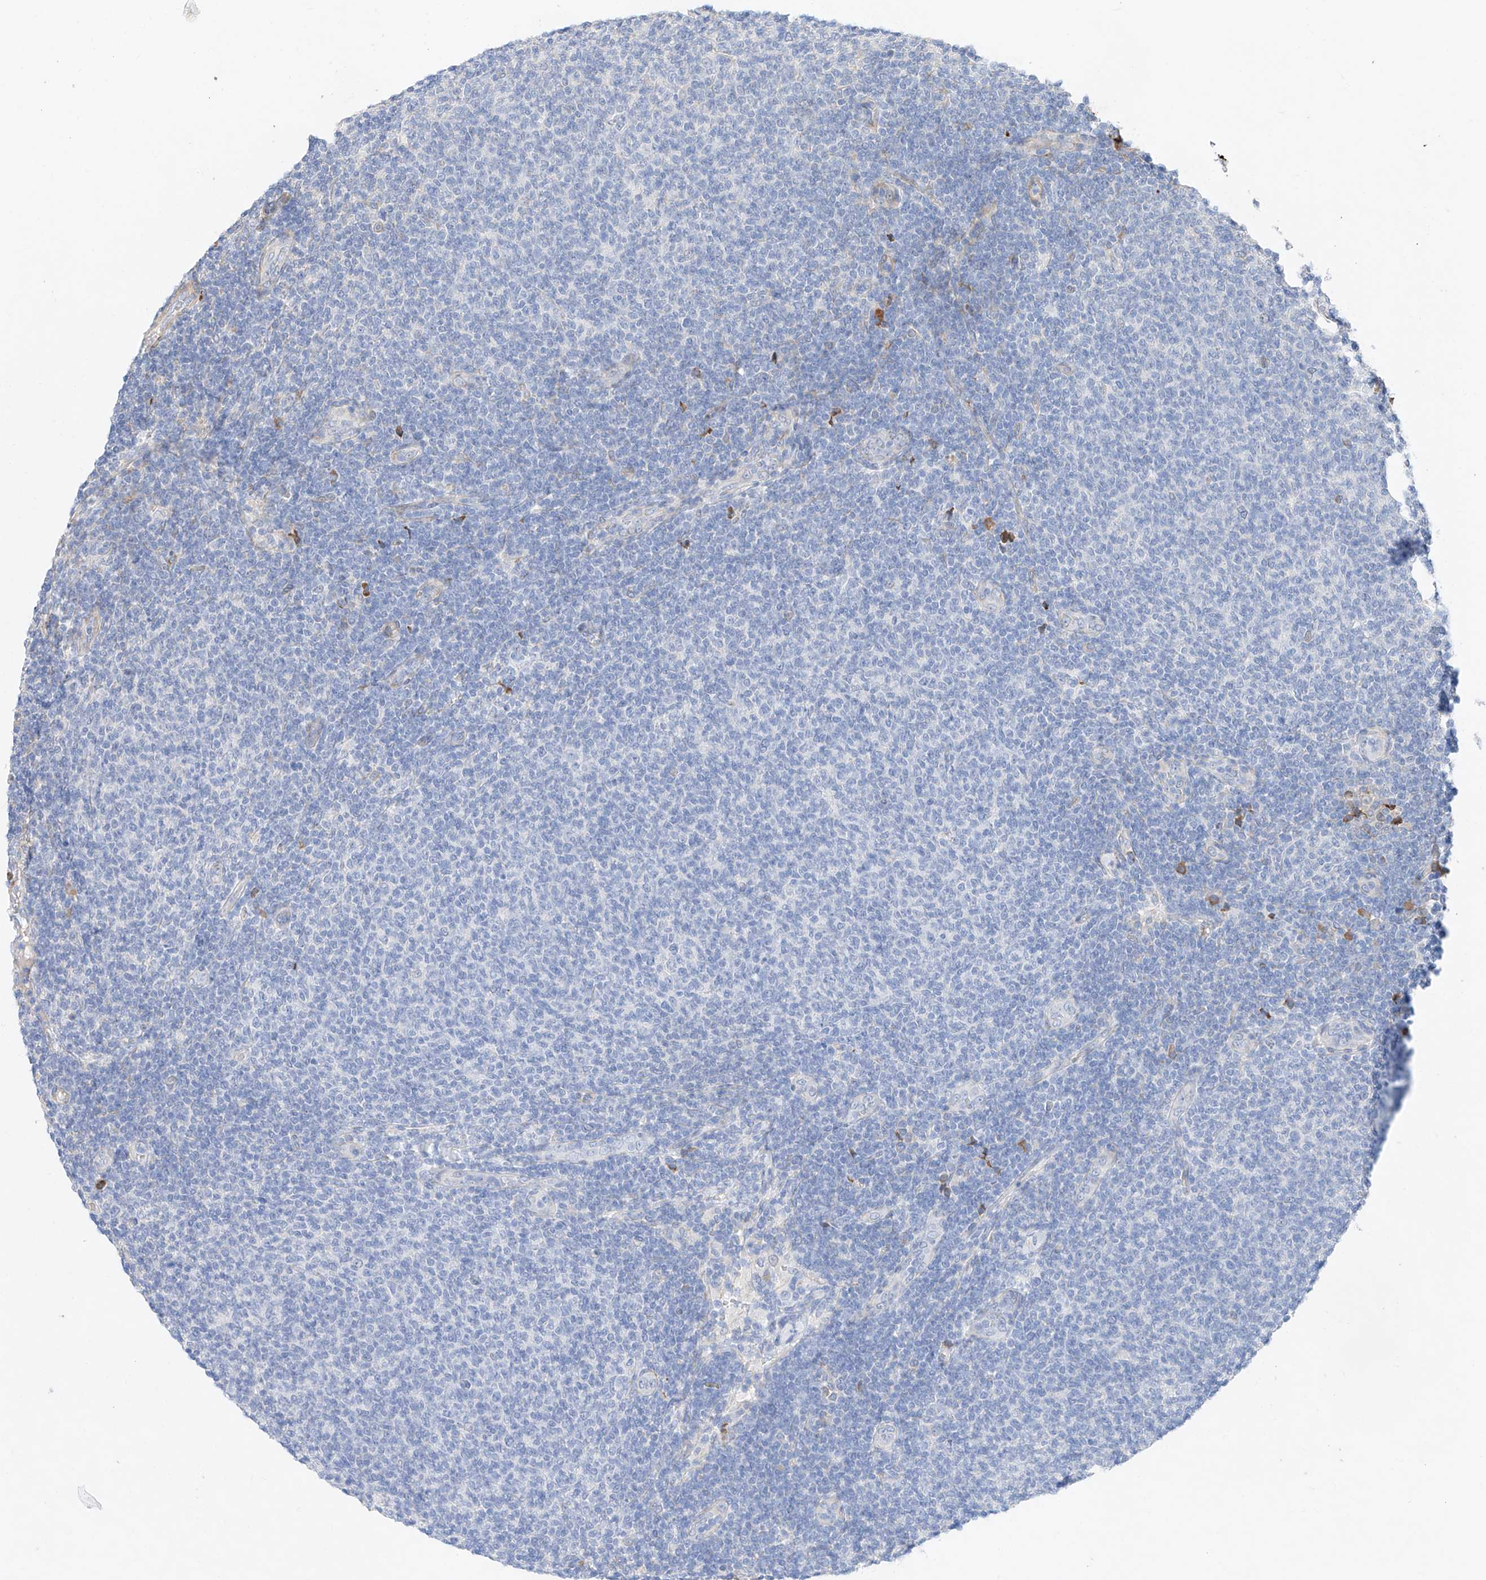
{"staining": {"intensity": "negative", "quantity": "none", "location": "none"}, "tissue": "lymphoma", "cell_type": "Tumor cells", "image_type": "cancer", "snomed": [{"axis": "morphology", "description": "Malignant lymphoma, non-Hodgkin's type, Low grade"}, {"axis": "topography", "description": "Lymph node"}], "caption": "This image is of malignant lymphoma, non-Hodgkin's type (low-grade) stained with immunohistochemistry (IHC) to label a protein in brown with the nuclei are counter-stained blue. There is no staining in tumor cells.", "gene": "ATP9B", "patient": {"sex": "male", "age": 66}}